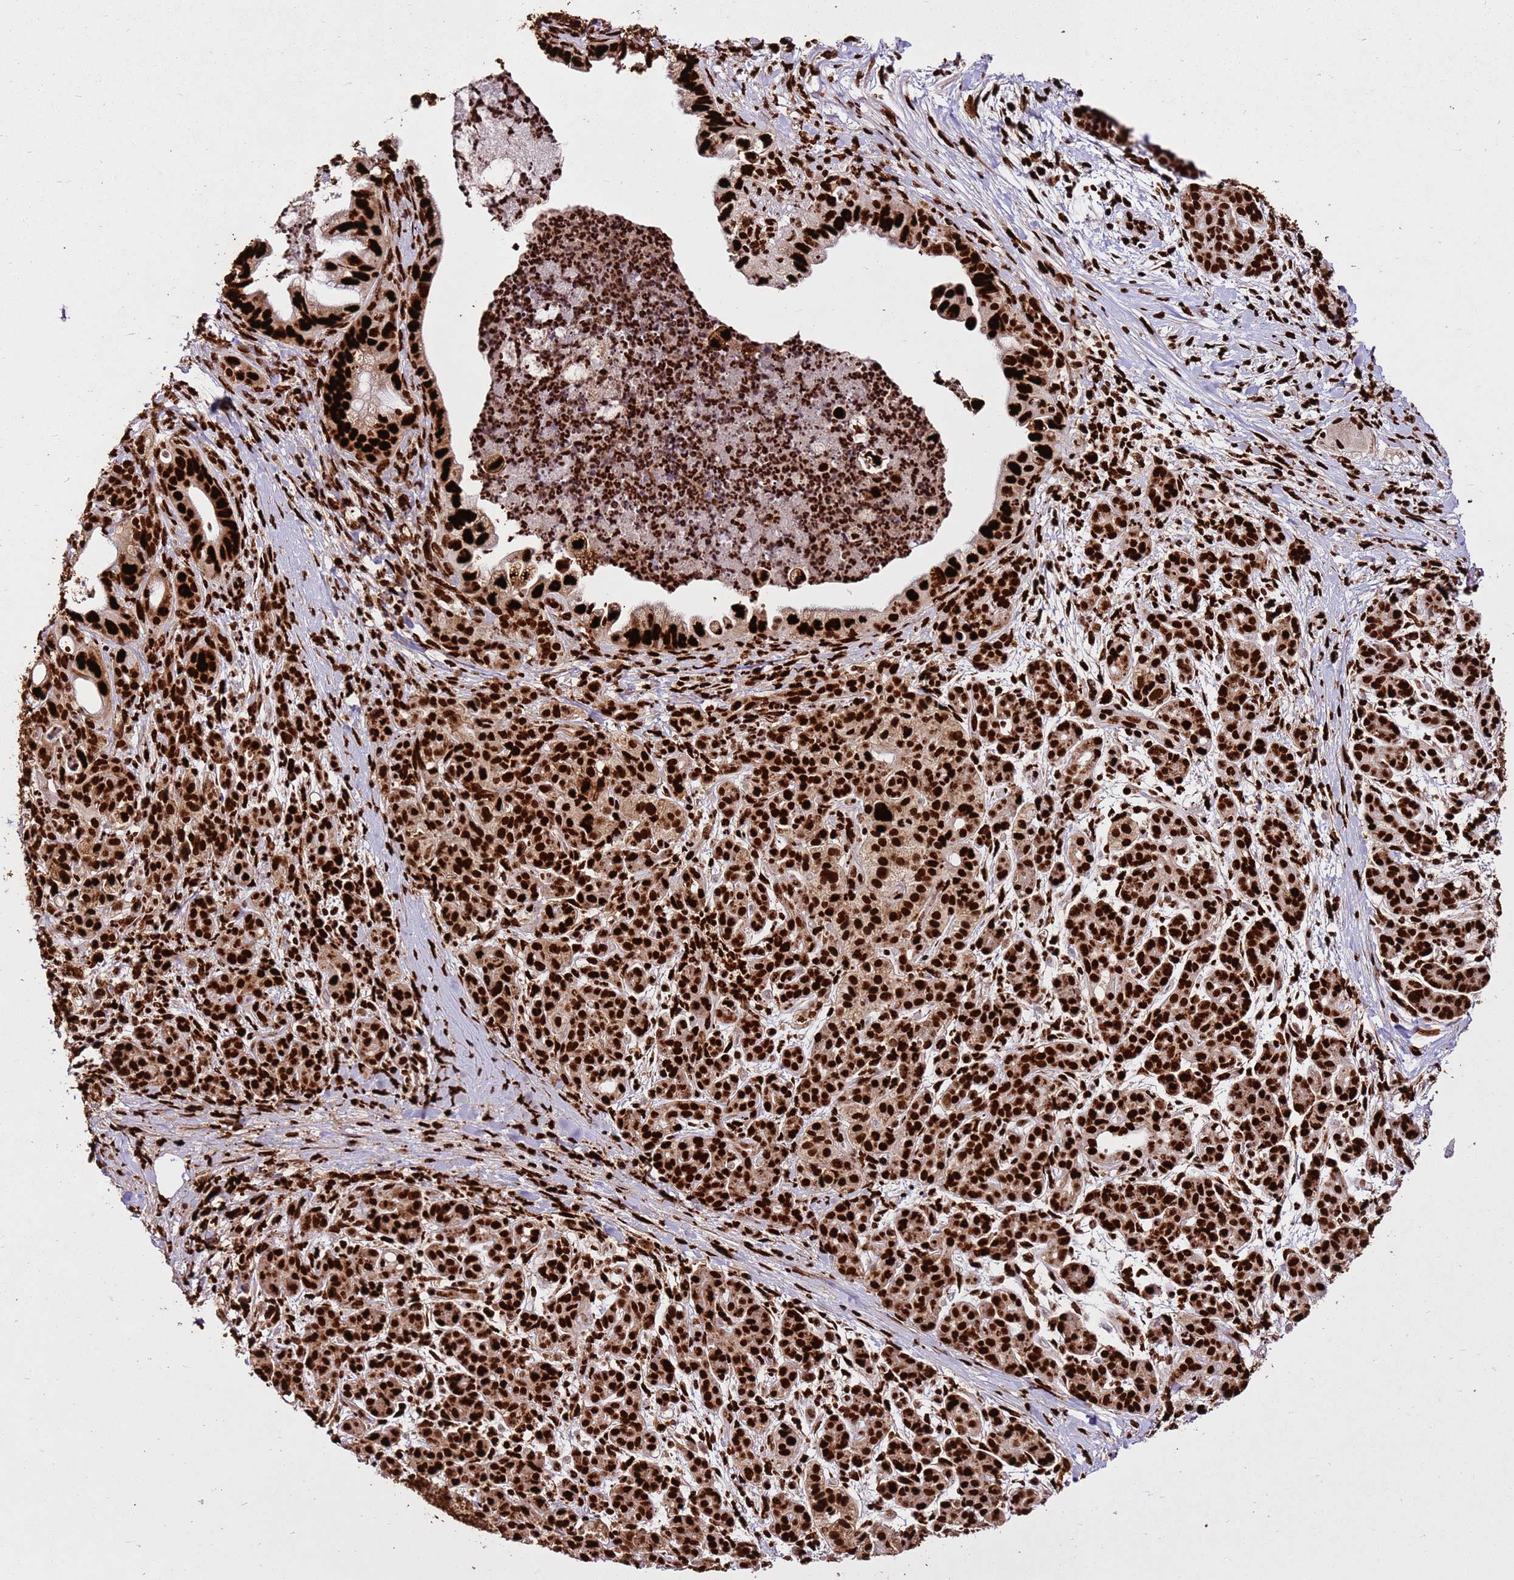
{"staining": {"intensity": "strong", "quantity": ">75%", "location": "nuclear"}, "tissue": "pancreatic cancer", "cell_type": "Tumor cells", "image_type": "cancer", "snomed": [{"axis": "morphology", "description": "Adenocarcinoma, NOS"}, {"axis": "topography", "description": "Pancreas"}], "caption": "The histopathology image reveals a brown stain indicating the presence of a protein in the nuclear of tumor cells in adenocarcinoma (pancreatic).", "gene": "HNRNPAB", "patient": {"sex": "male", "age": 58}}